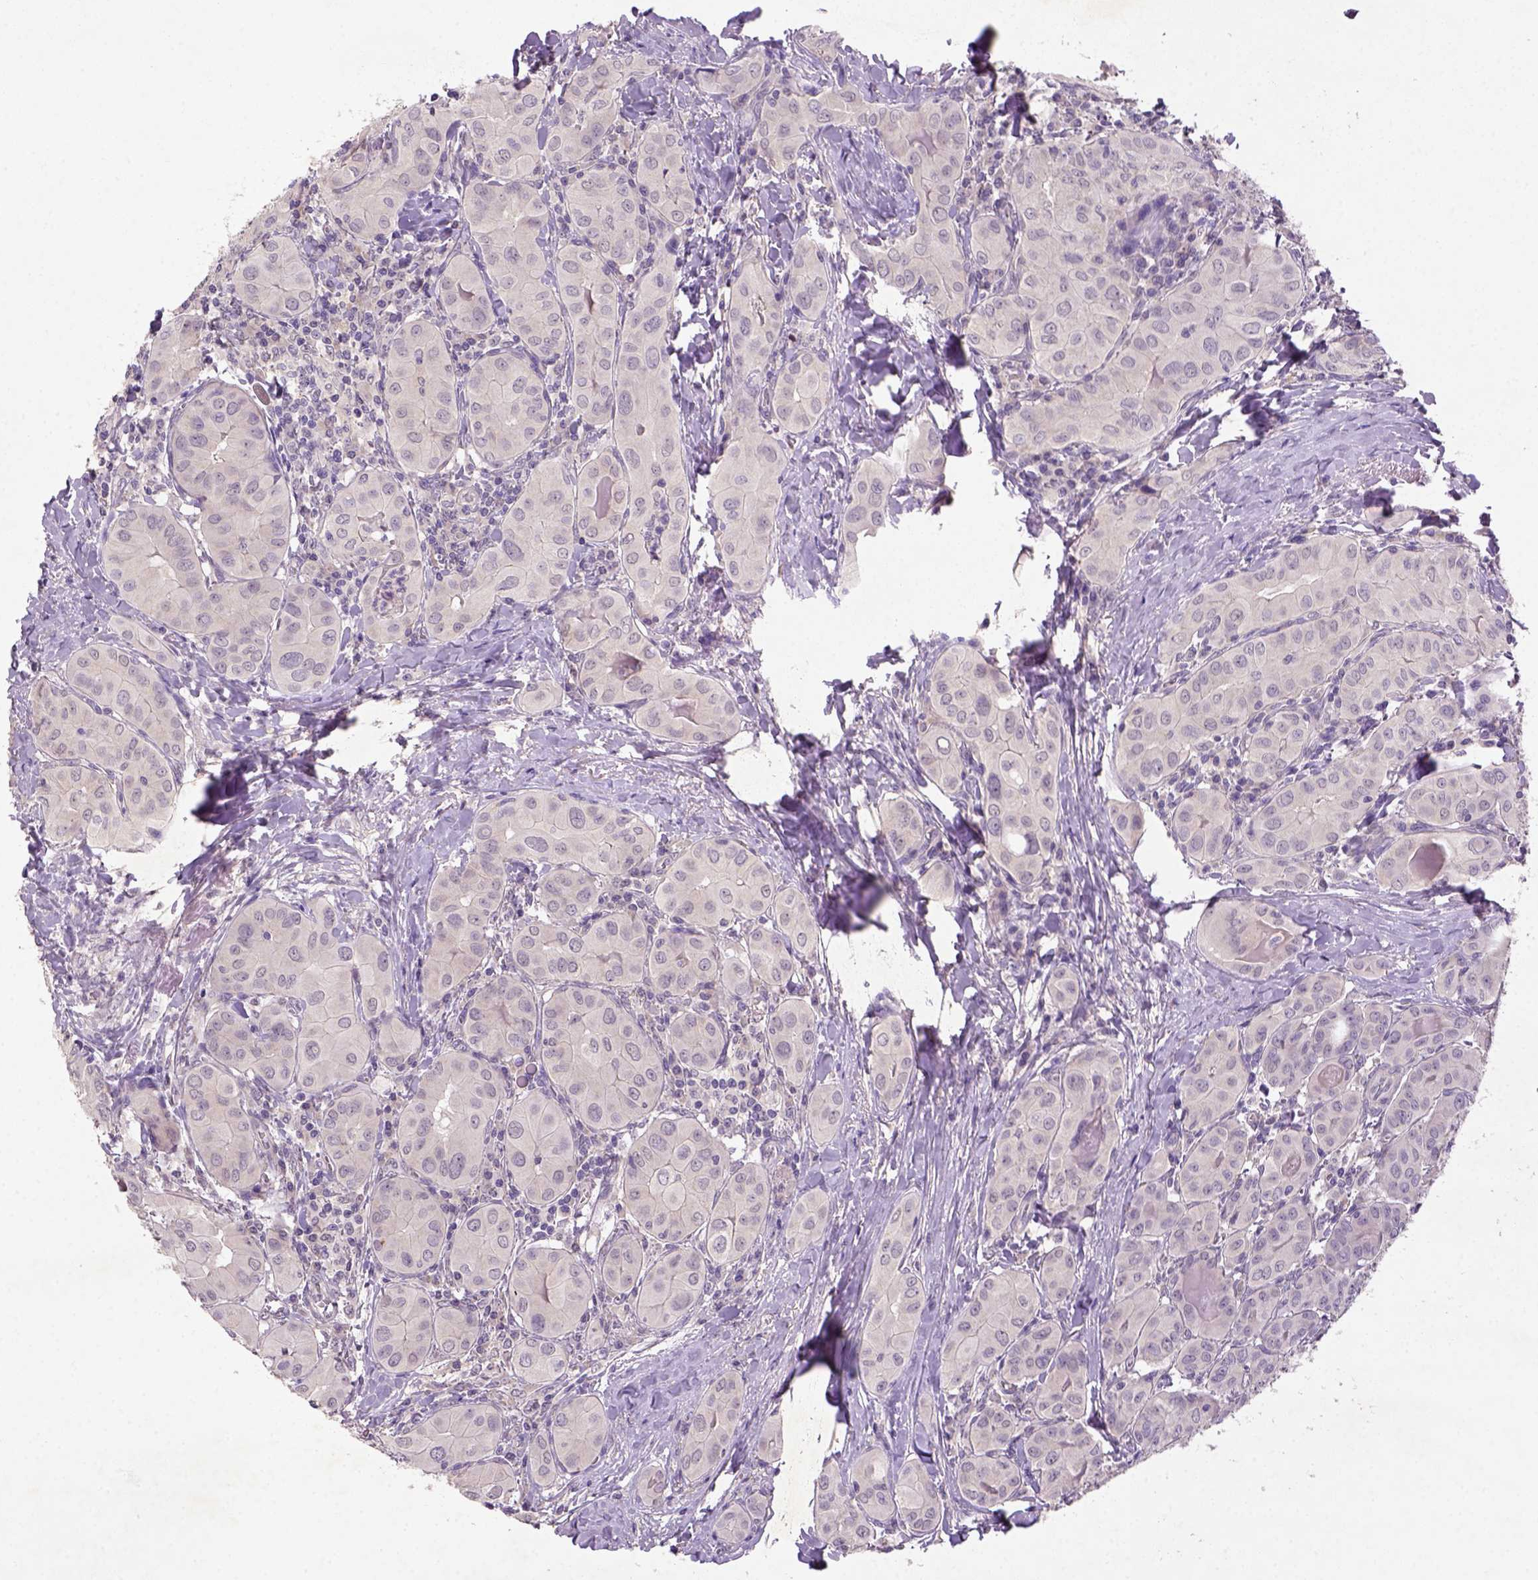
{"staining": {"intensity": "negative", "quantity": "none", "location": "none"}, "tissue": "thyroid cancer", "cell_type": "Tumor cells", "image_type": "cancer", "snomed": [{"axis": "morphology", "description": "Papillary adenocarcinoma, NOS"}, {"axis": "topography", "description": "Thyroid gland"}], "caption": "Immunohistochemical staining of human thyroid cancer reveals no significant staining in tumor cells. (DAB (3,3'-diaminobenzidine) immunohistochemistry (IHC) visualized using brightfield microscopy, high magnification).", "gene": "NLGN2", "patient": {"sex": "female", "age": 37}}